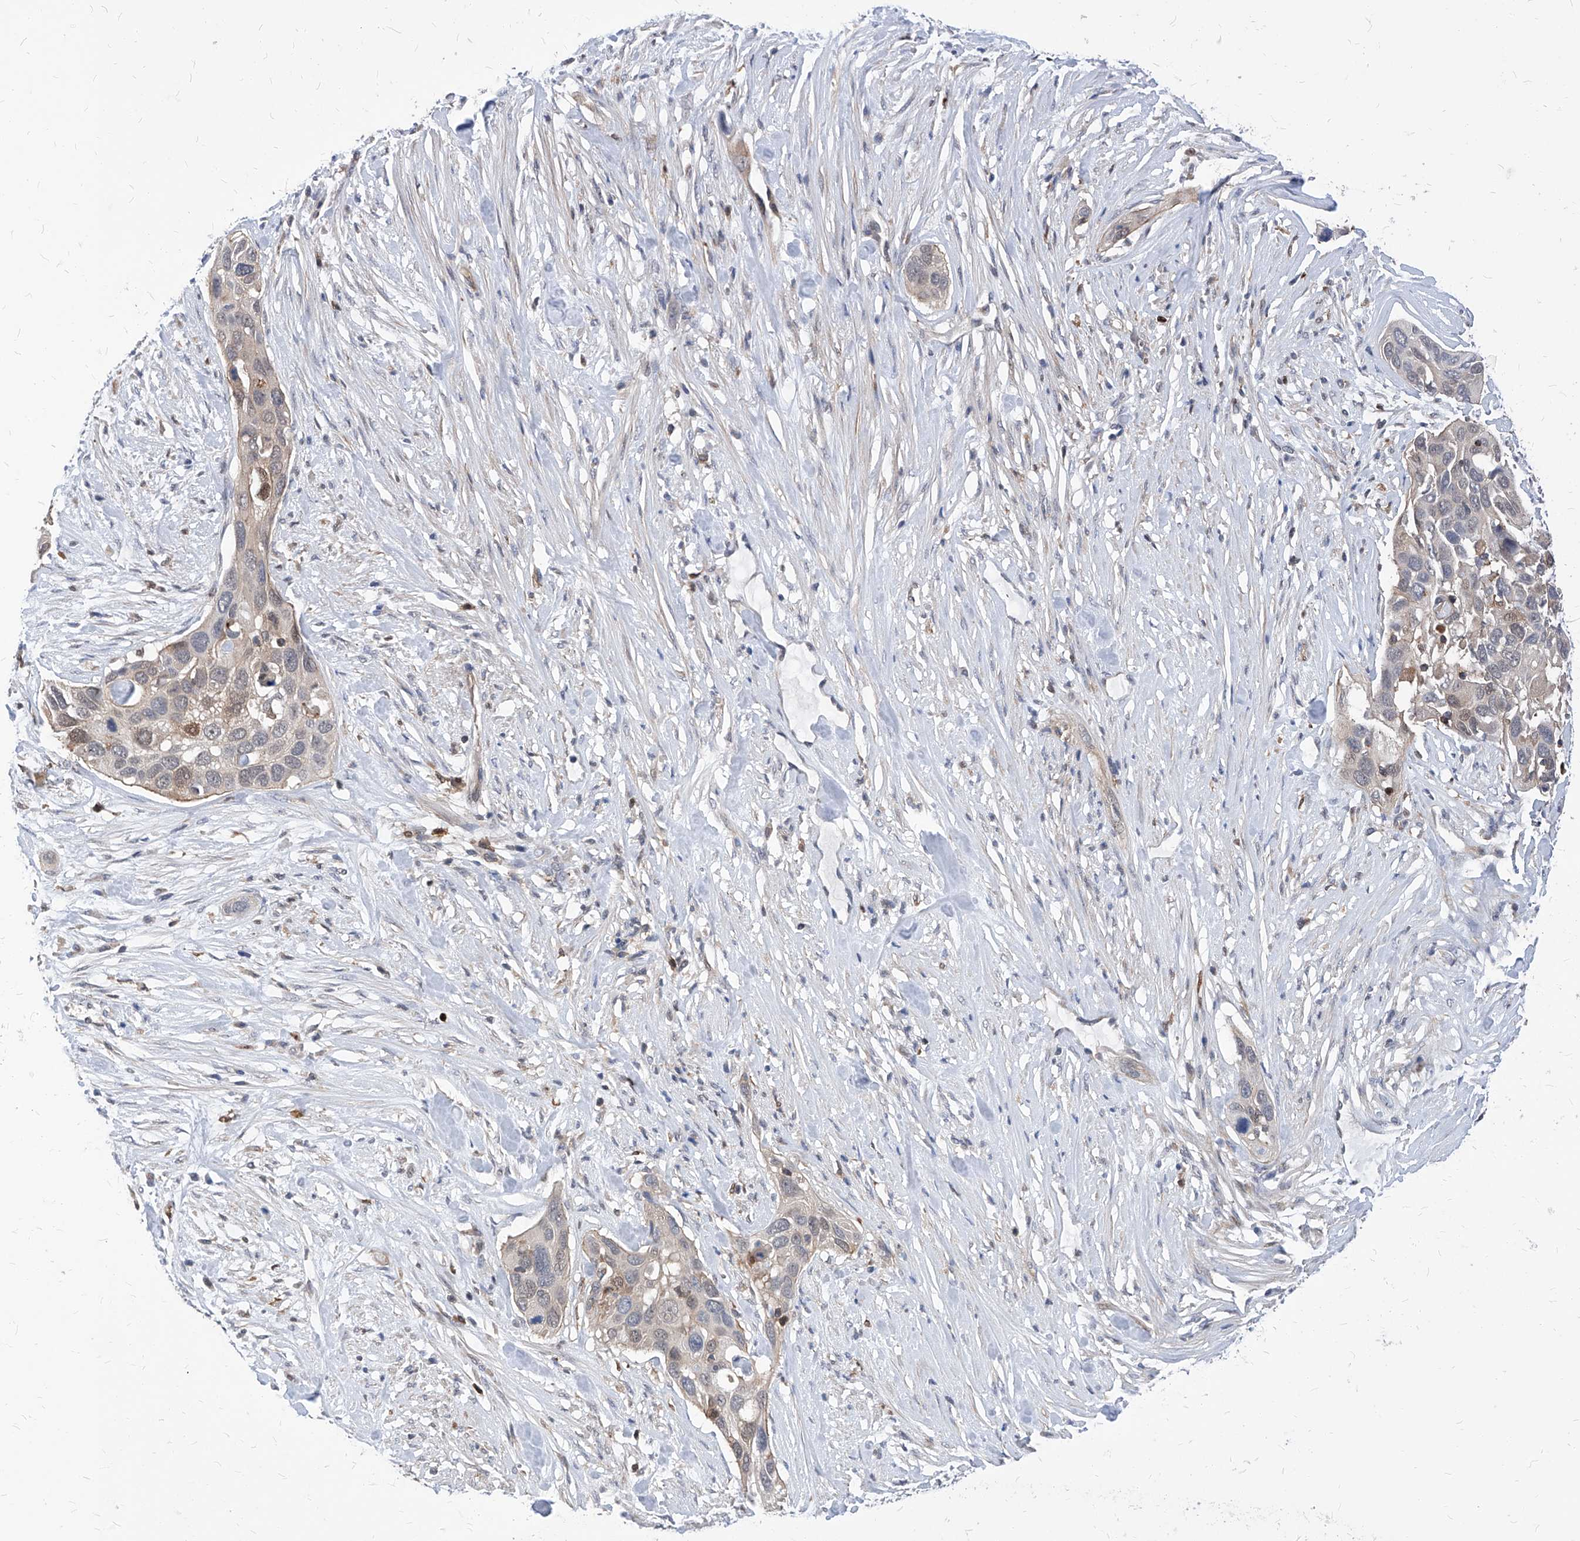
{"staining": {"intensity": "negative", "quantity": "none", "location": "none"}, "tissue": "pancreatic cancer", "cell_type": "Tumor cells", "image_type": "cancer", "snomed": [{"axis": "morphology", "description": "Adenocarcinoma, NOS"}, {"axis": "topography", "description": "Pancreas"}], "caption": "Pancreatic adenocarcinoma was stained to show a protein in brown. There is no significant expression in tumor cells. (DAB IHC visualized using brightfield microscopy, high magnification).", "gene": "ABRACL", "patient": {"sex": "female", "age": 60}}